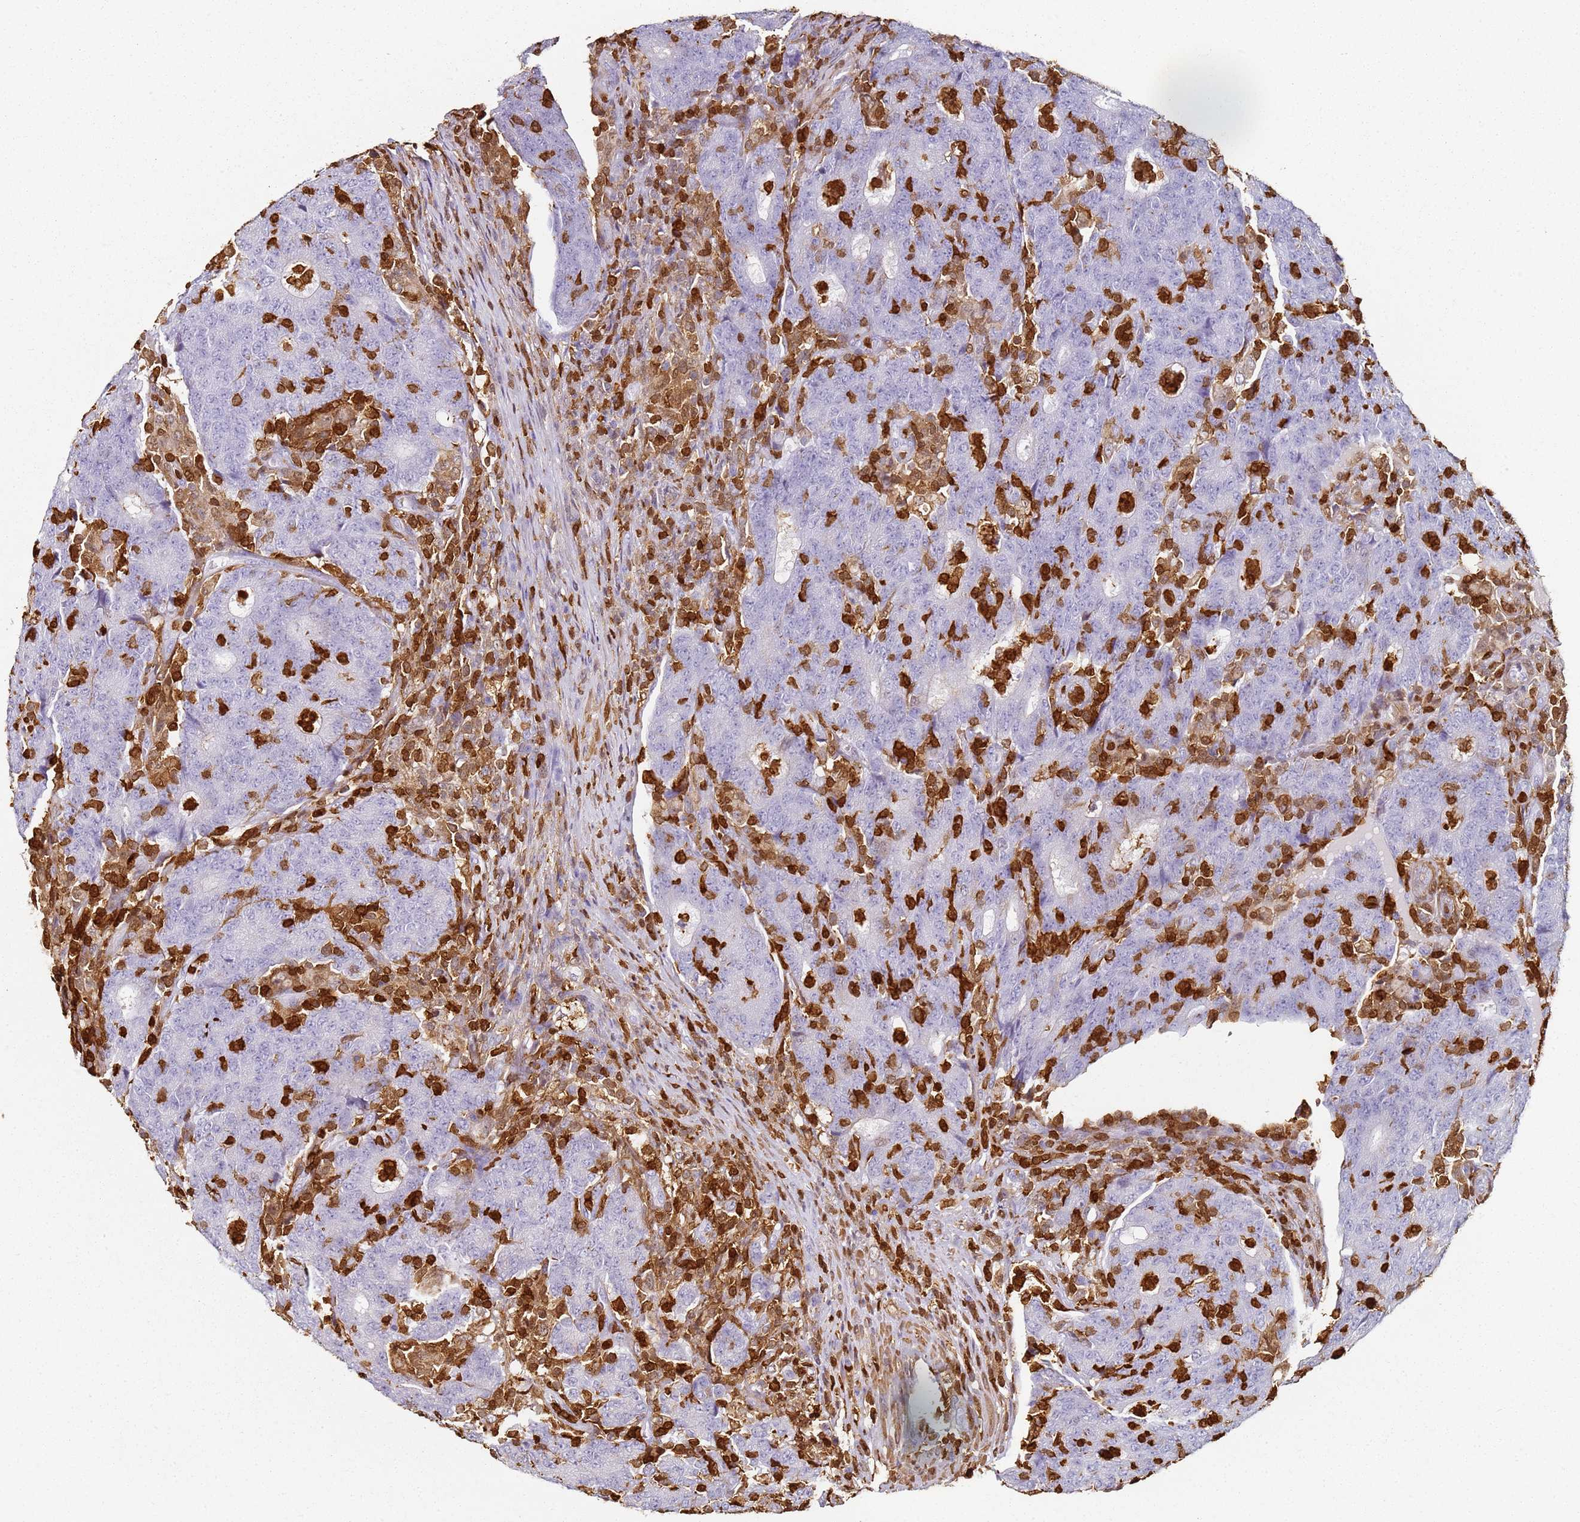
{"staining": {"intensity": "negative", "quantity": "none", "location": "none"}, "tissue": "colorectal cancer", "cell_type": "Tumor cells", "image_type": "cancer", "snomed": [{"axis": "morphology", "description": "Adenocarcinoma, NOS"}, {"axis": "topography", "description": "Colon"}], "caption": "This is an IHC image of colorectal cancer. There is no staining in tumor cells.", "gene": "S100A4", "patient": {"sex": "female", "age": 75}}